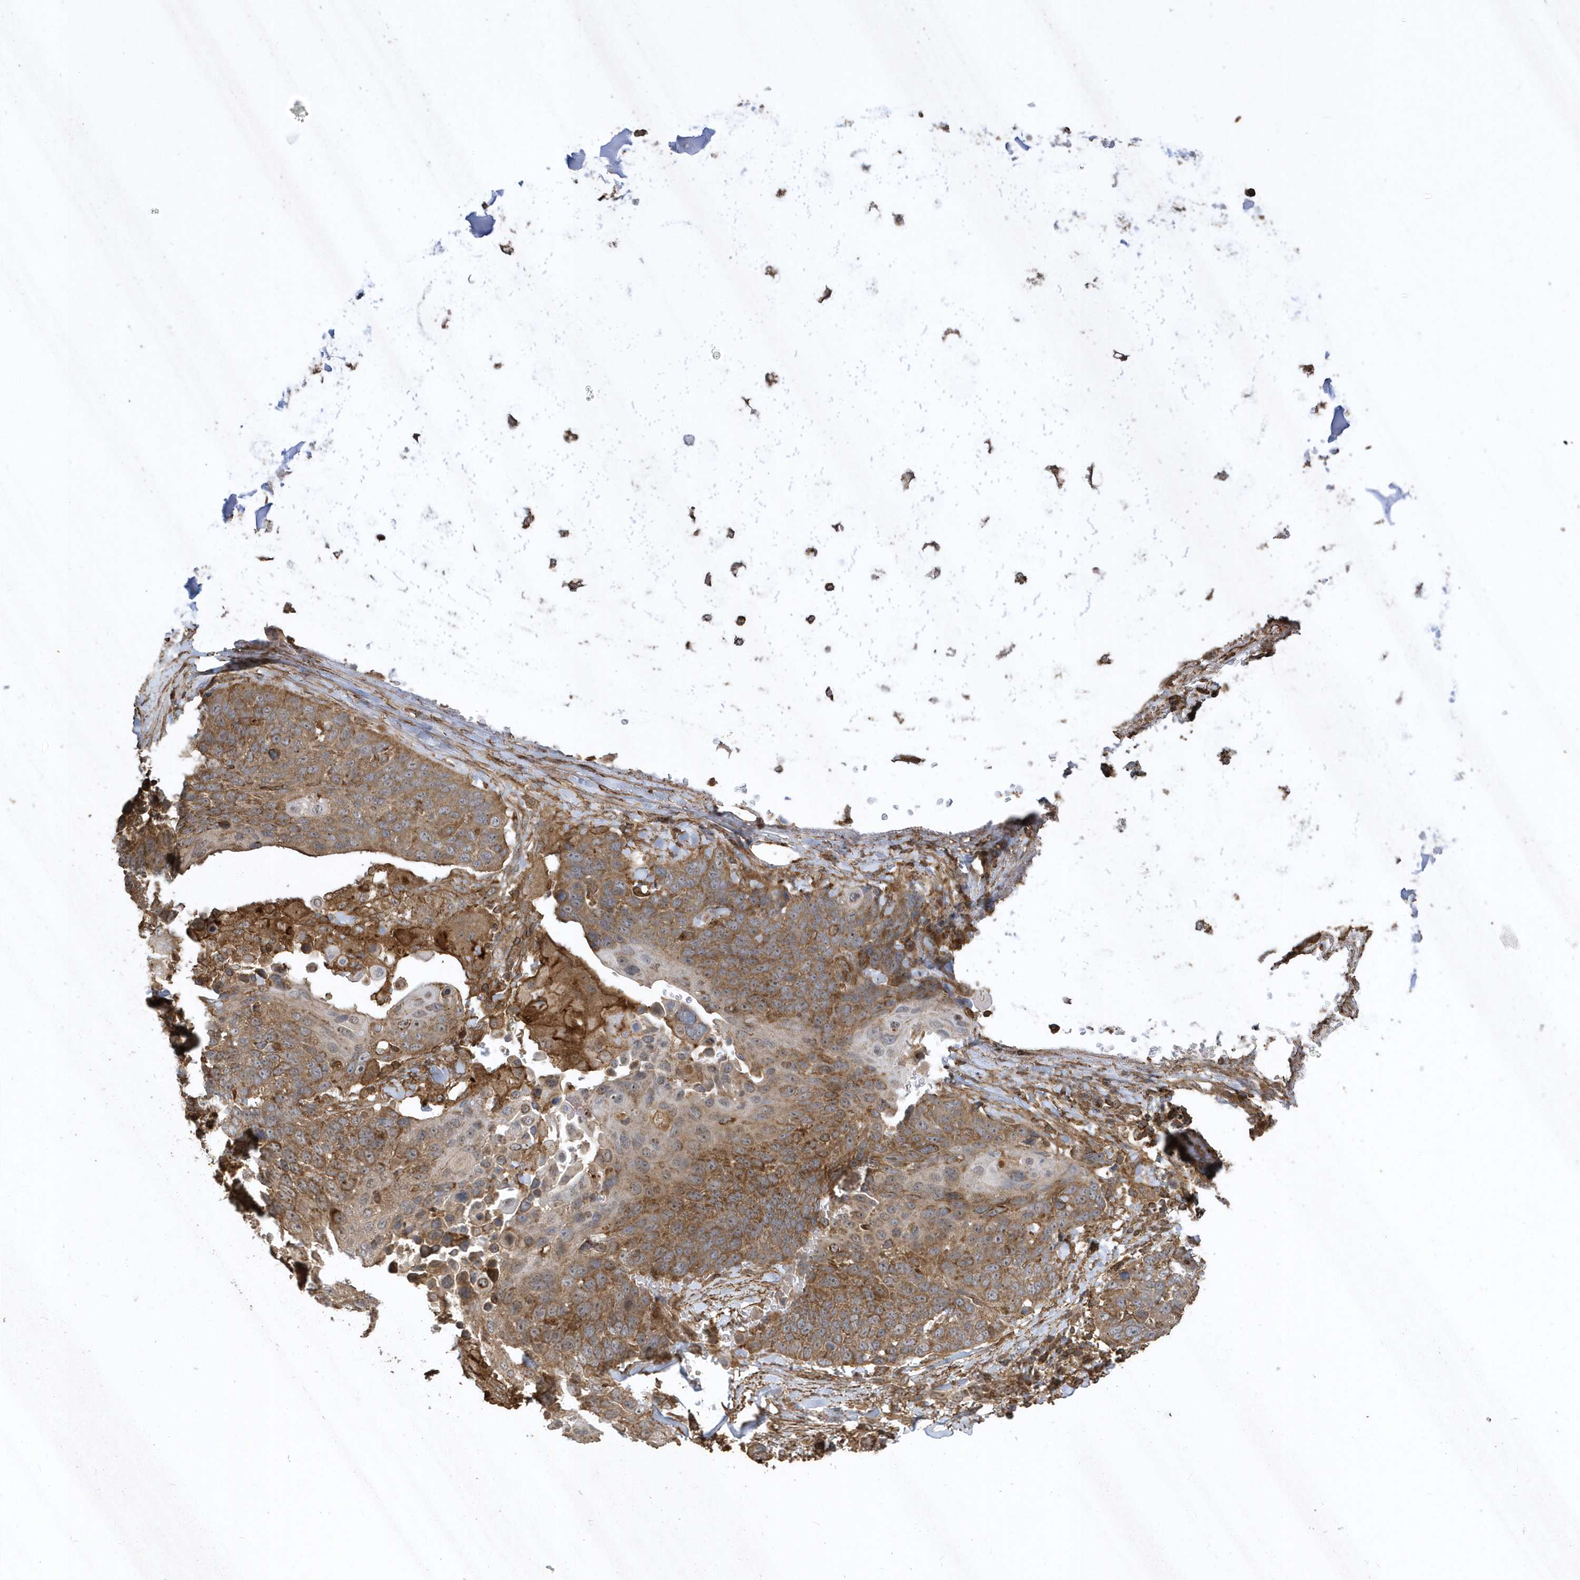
{"staining": {"intensity": "moderate", "quantity": ">75%", "location": "cytoplasmic/membranous"}, "tissue": "lung cancer", "cell_type": "Tumor cells", "image_type": "cancer", "snomed": [{"axis": "morphology", "description": "Squamous cell carcinoma, NOS"}, {"axis": "topography", "description": "Lung"}], "caption": "Protein analysis of squamous cell carcinoma (lung) tissue reveals moderate cytoplasmic/membranous staining in about >75% of tumor cells.", "gene": "SENP8", "patient": {"sex": "male", "age": 66}}